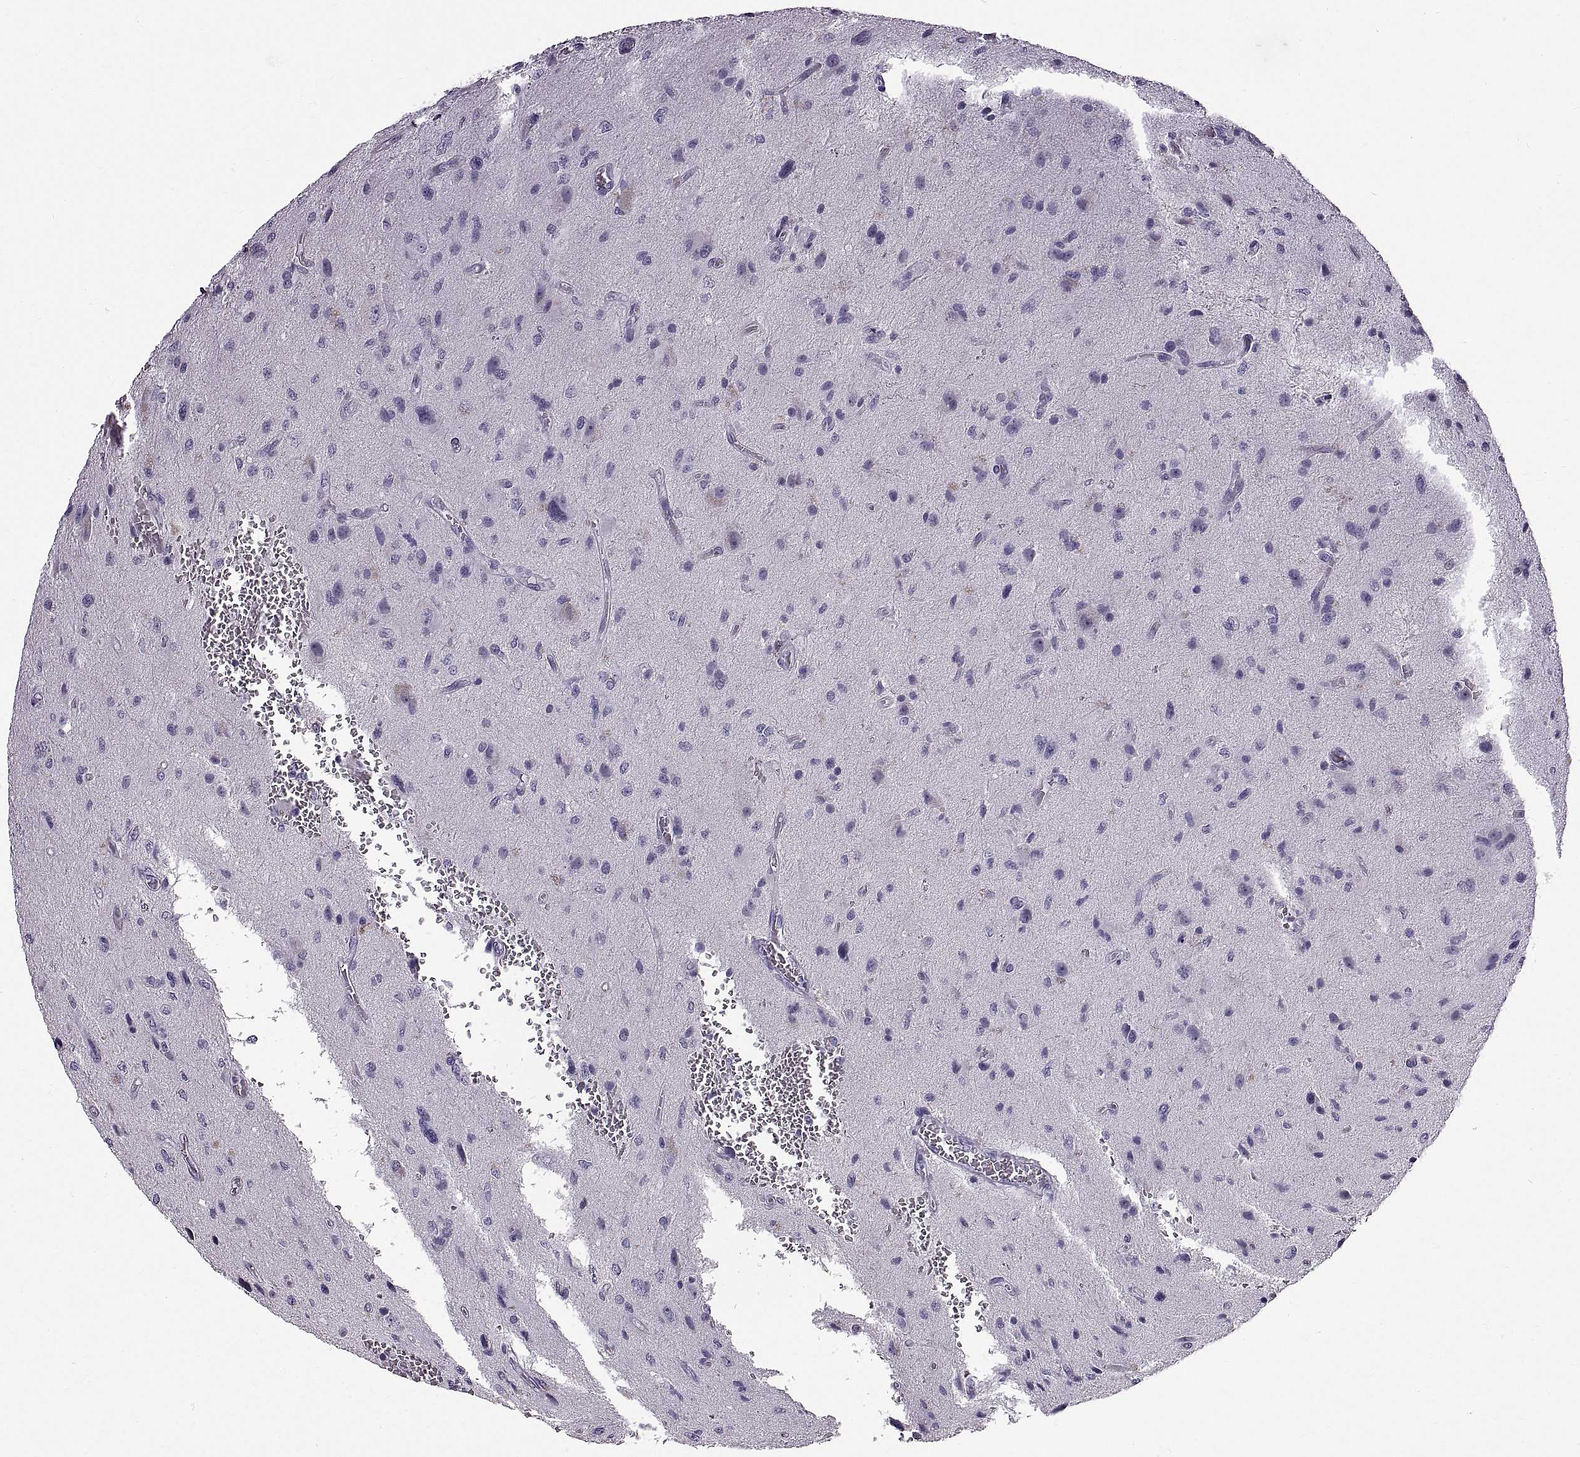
{"staining": {"intensity": "negative", "quantity": "none", "location": "none"}, "tissue": "glioma", "cell_type": "Tumor cells", "image_type": "cancer", "snomed": [{"axis": "morphology", "description": "Glioma, malignant, NOS"}, {"axis": "morphology", "description": "Glioma, malignant, High grade"}, {"axis": "topography", "description": "Brain"}], "caption": "Tumor cells show no significant protein expression in glioma.", "gene": "WFDC8", "patient": {"sex": "female", "age": 71}}